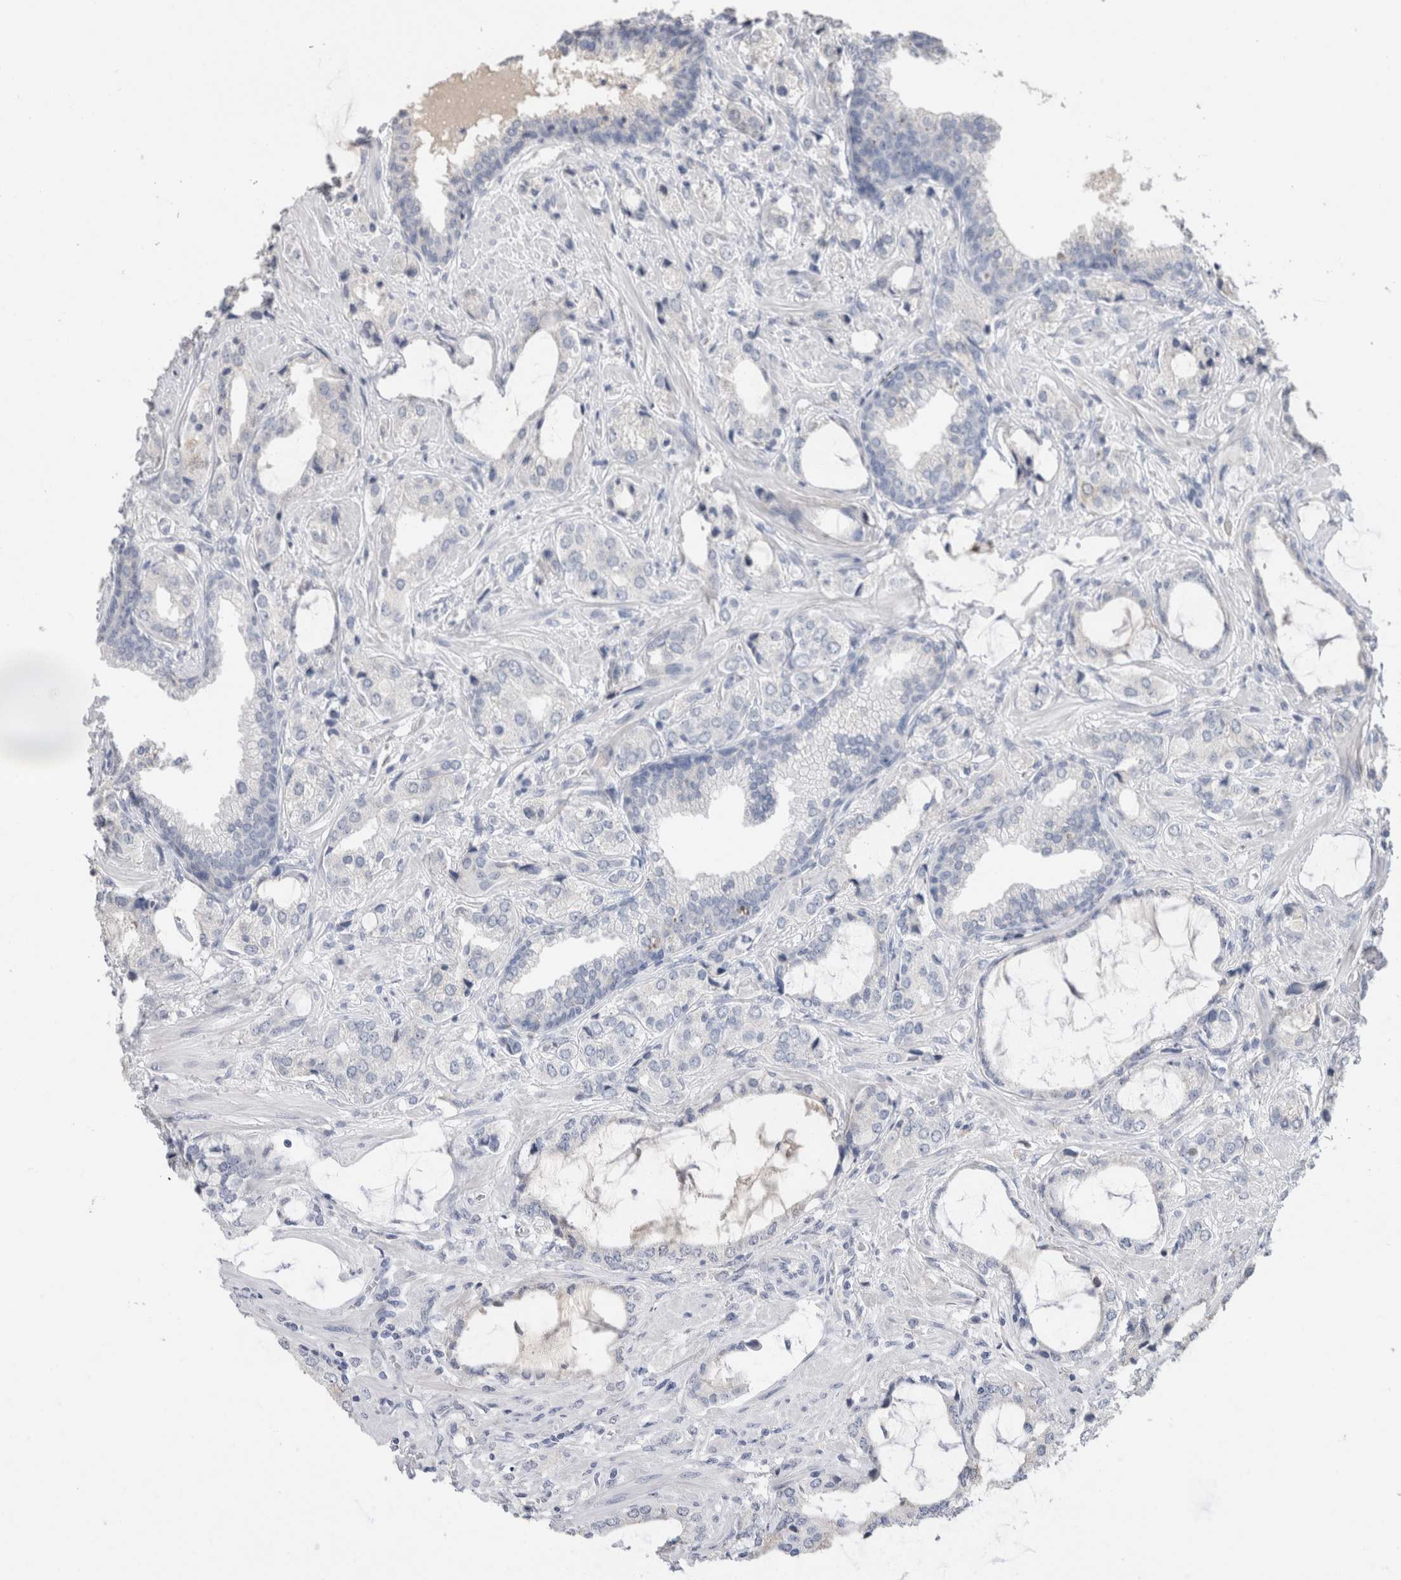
{"staining": {"intensity": "negative", "quantity": "none", "location": "none"}, "tissue": "prostate cancer", "cell_type": "Tumor cells", "image_type": "cancer", "snomed": [{"axis": "morphology", "description": "Adenocarcinoma, High grade"}, {"axis": "topography", "description": "Prostate"}], "caption": "Tumor cells are negative for protein expression in human adenocarcinoma (high-grade) (prostate).", "gene": "SCGB1A1", "patient": {"sex": "male", "age": 66}}